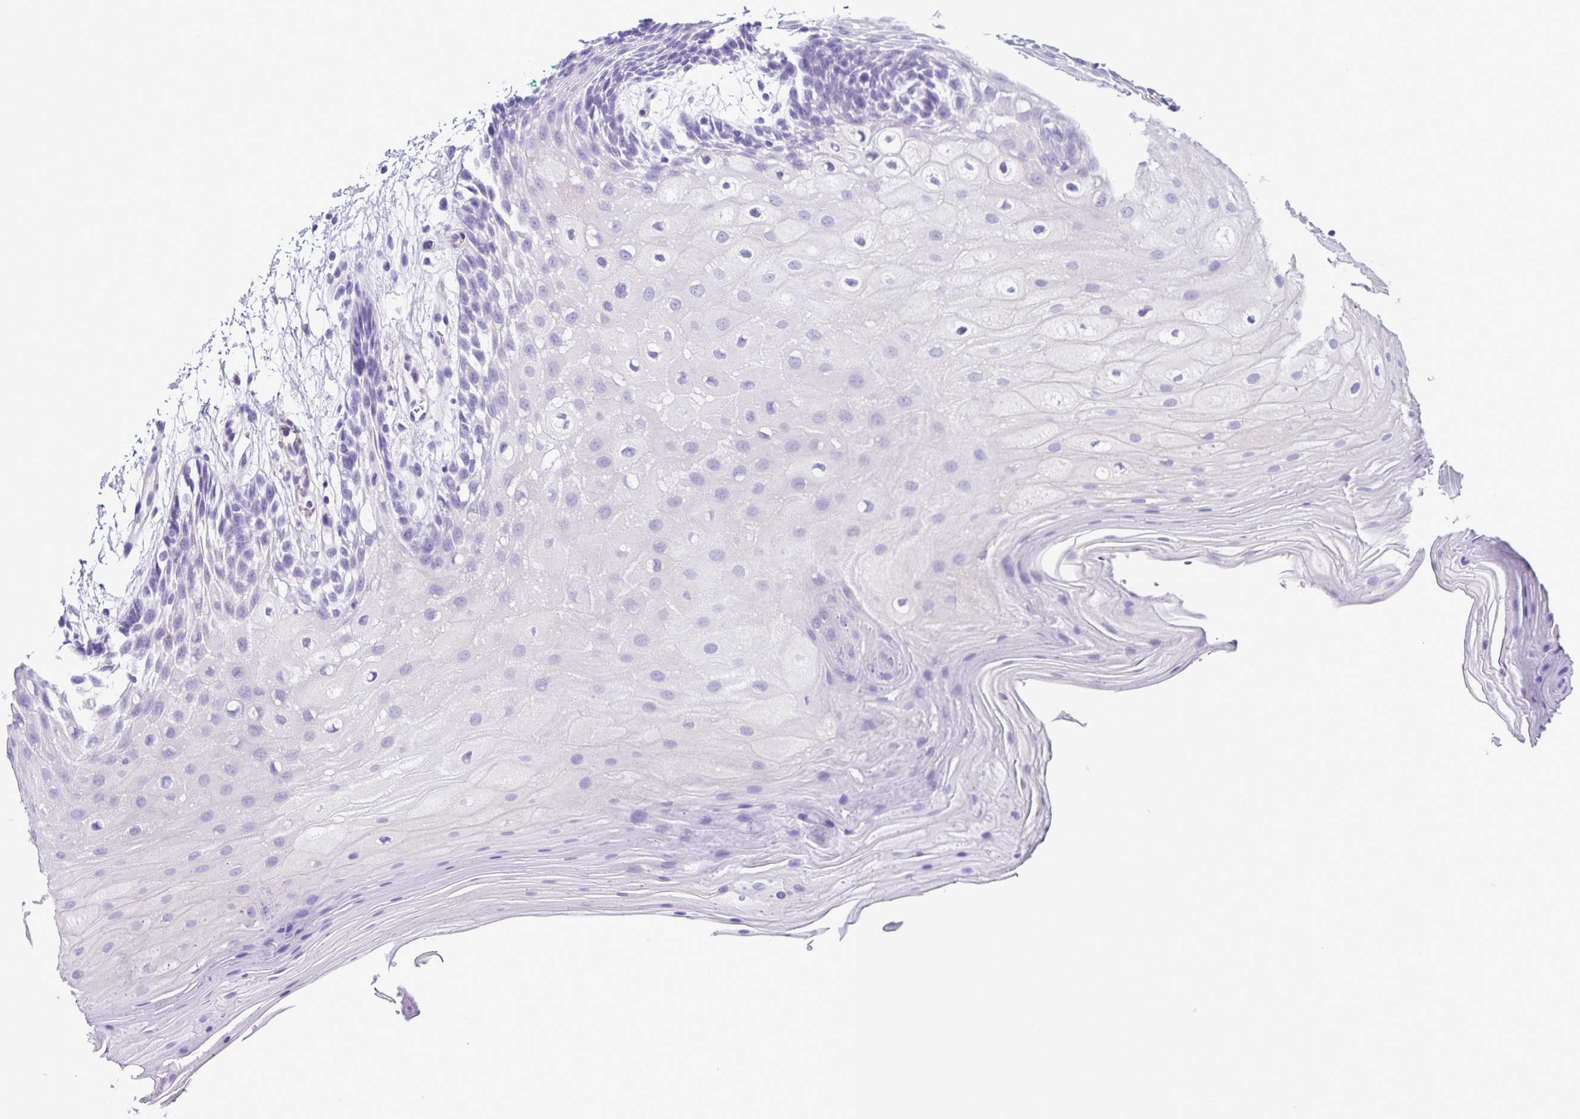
{"staining": {"intensity": "negative", "quantity": "none", "location": "none"}, "tissue": "oral mucosa", "cell_type": "Squamous epithelial cells", "image_type": "normal", "snomed": [{"axis": "morphology", "description": "Normal tissue, NOS"}, {"axis": "morphology", "description": "Squamous cell carcinoma, NOS"}, {"axis": "topography", "description": "Oral tissue"}, {"axis": "topography", "description": "Tounge, NOS"}, {"axis": "topography", "description": "Head-Neck"}], "caption": "Histopathology image shows no significant protein positivity in squamous epithelial cells of normal oral mucosa. Nuclei are stained in blue.", "gene": "CYP11B1", "patient": {"sex": "male", "age": 62}}